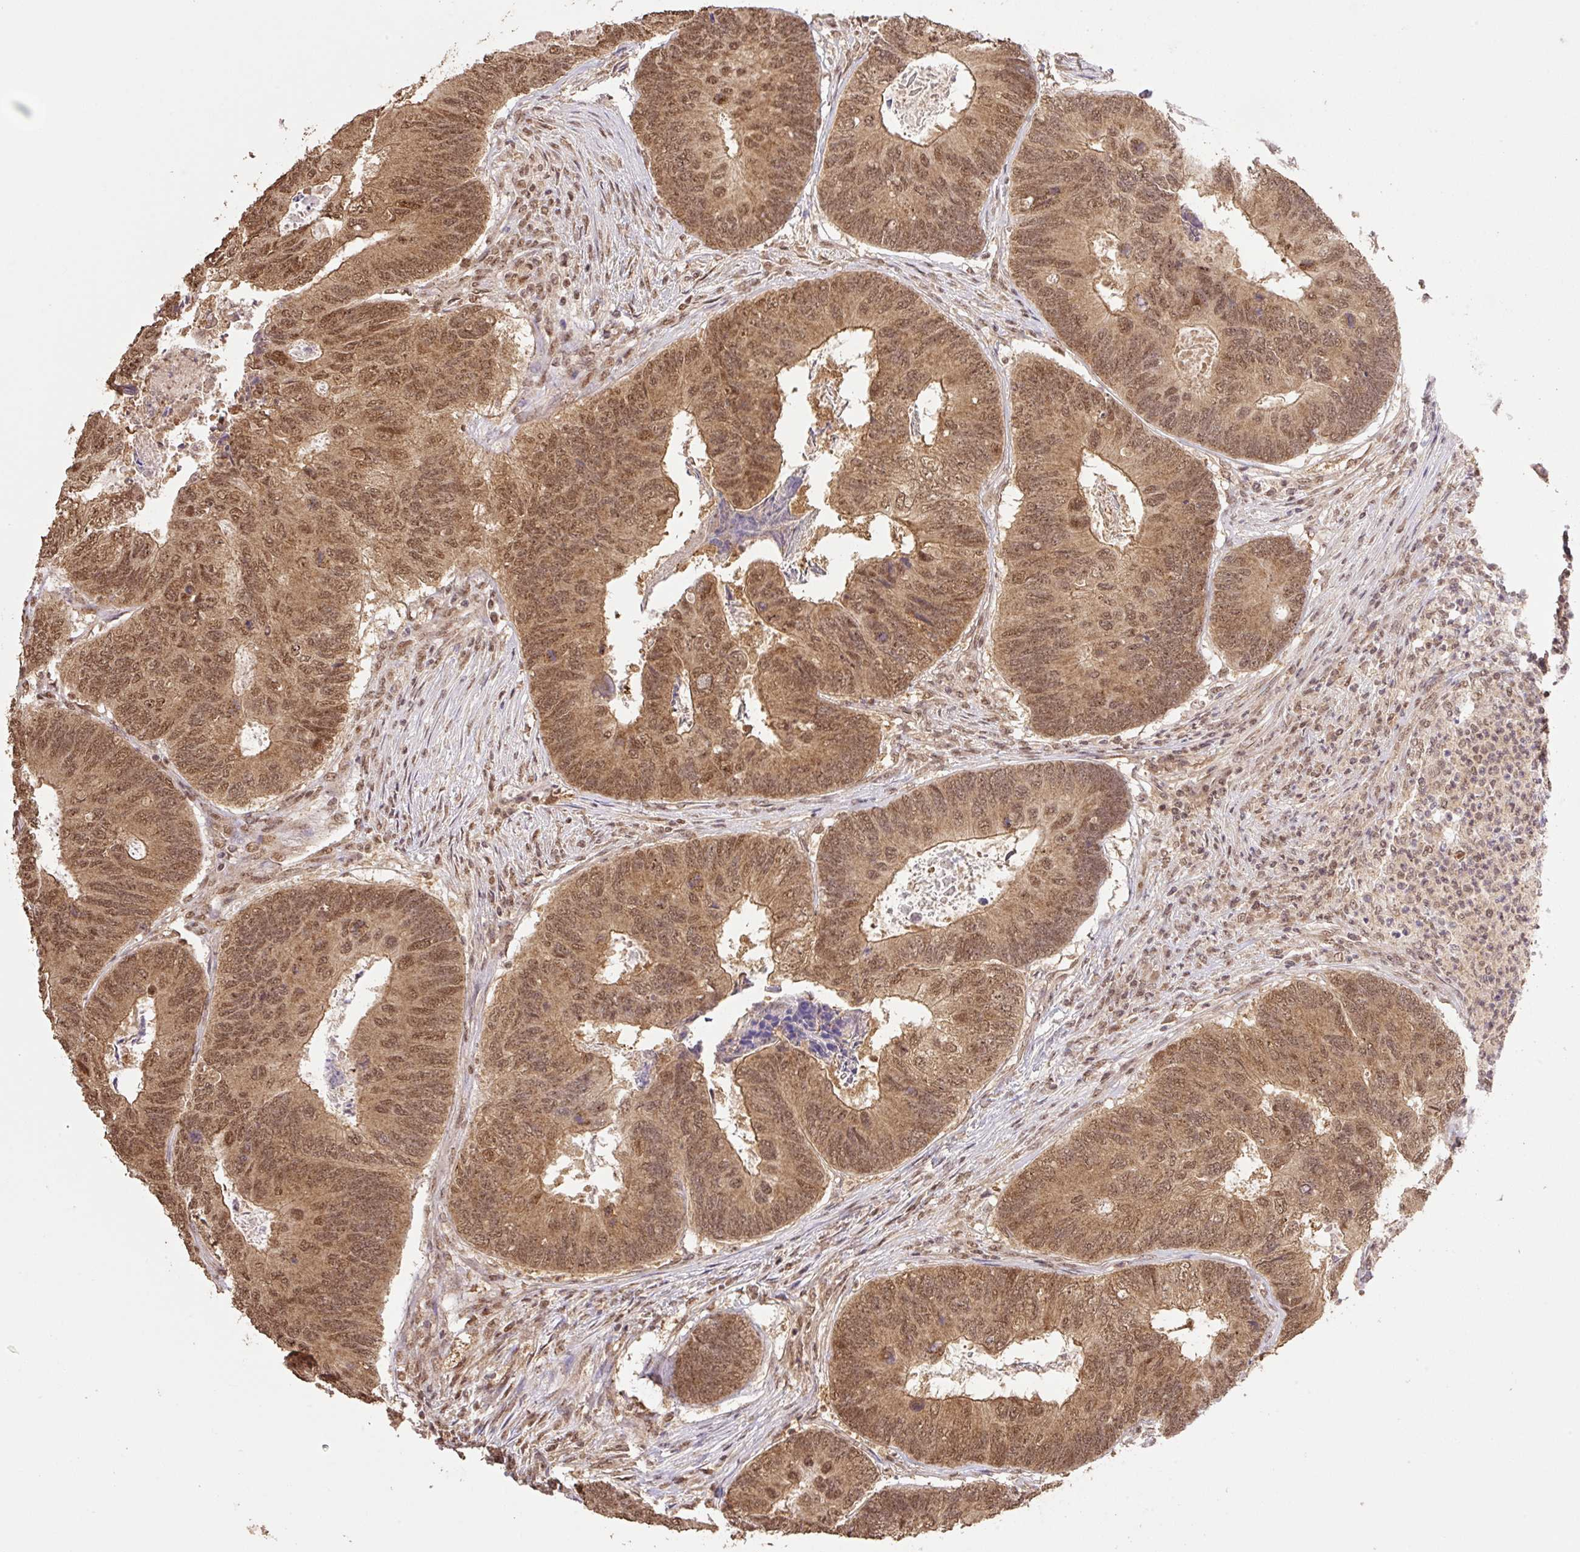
{"staining": {"intensity": "moderate", "quantity": ">75%", "location": "cytoplasmic/membranous,nuclear"}, "tissue": "colorectal cancer", "cell_type": "Tumor cells", "image_type": "cancer", "snomed": [{"axis": "morphology", "description": "Adenocarcinoma, NOS"}, {"axis": "topography", "description": "Colon"}], "caption": "Approximately >75% of tumor cells in colorectal adenocarcinoma show moderate cytoplasmic/membranous and nuclear protein positivity as visualized by brown immunohistochemical staining.", "gene": "VPS25", "patient": {"sex": "female", "age": 67}}